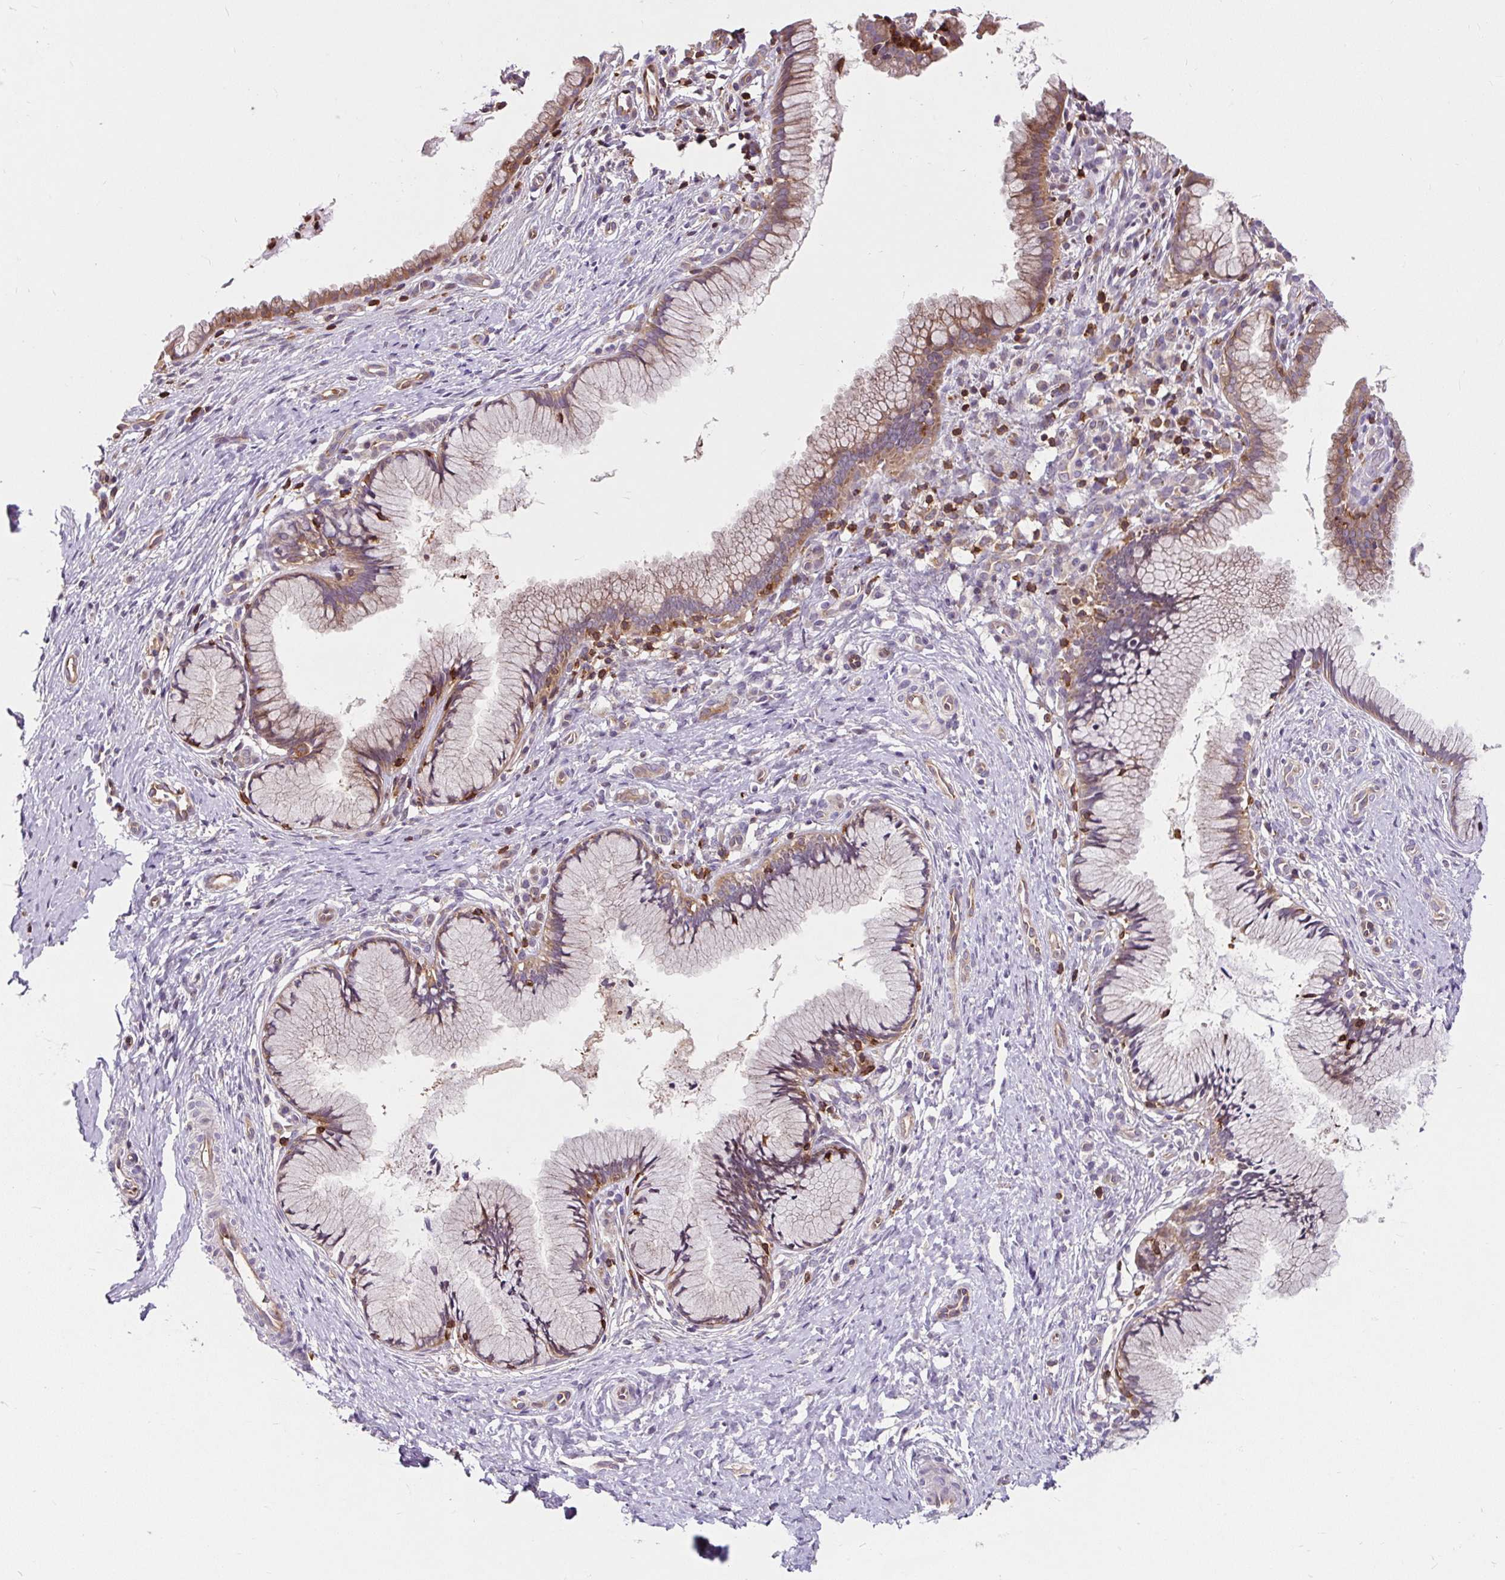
{"staining": {"intensity": "moderate", "quantity": "25%-75%", "location": "cytoplasmic/membranous"}, "tissue": "cervix", "cell_type": "Glandular cells", "image_type": "normal", "snomed": [{"axis": "morphology", "description": "Normal tissue, NOS"}, {"axis": "topography", "description": "Cervix"}], "caption": "A high-resolution photomicrograph shows IHC staining of unremarkable cervix, which demonstrates moderate cytoplasmic/membranous expression in about 25%-75% of glandular cells. (IHC, brightfield microscopy, high magnification).", "gene": "CISD3", "patient": {"sex": "female", "age": 36}}